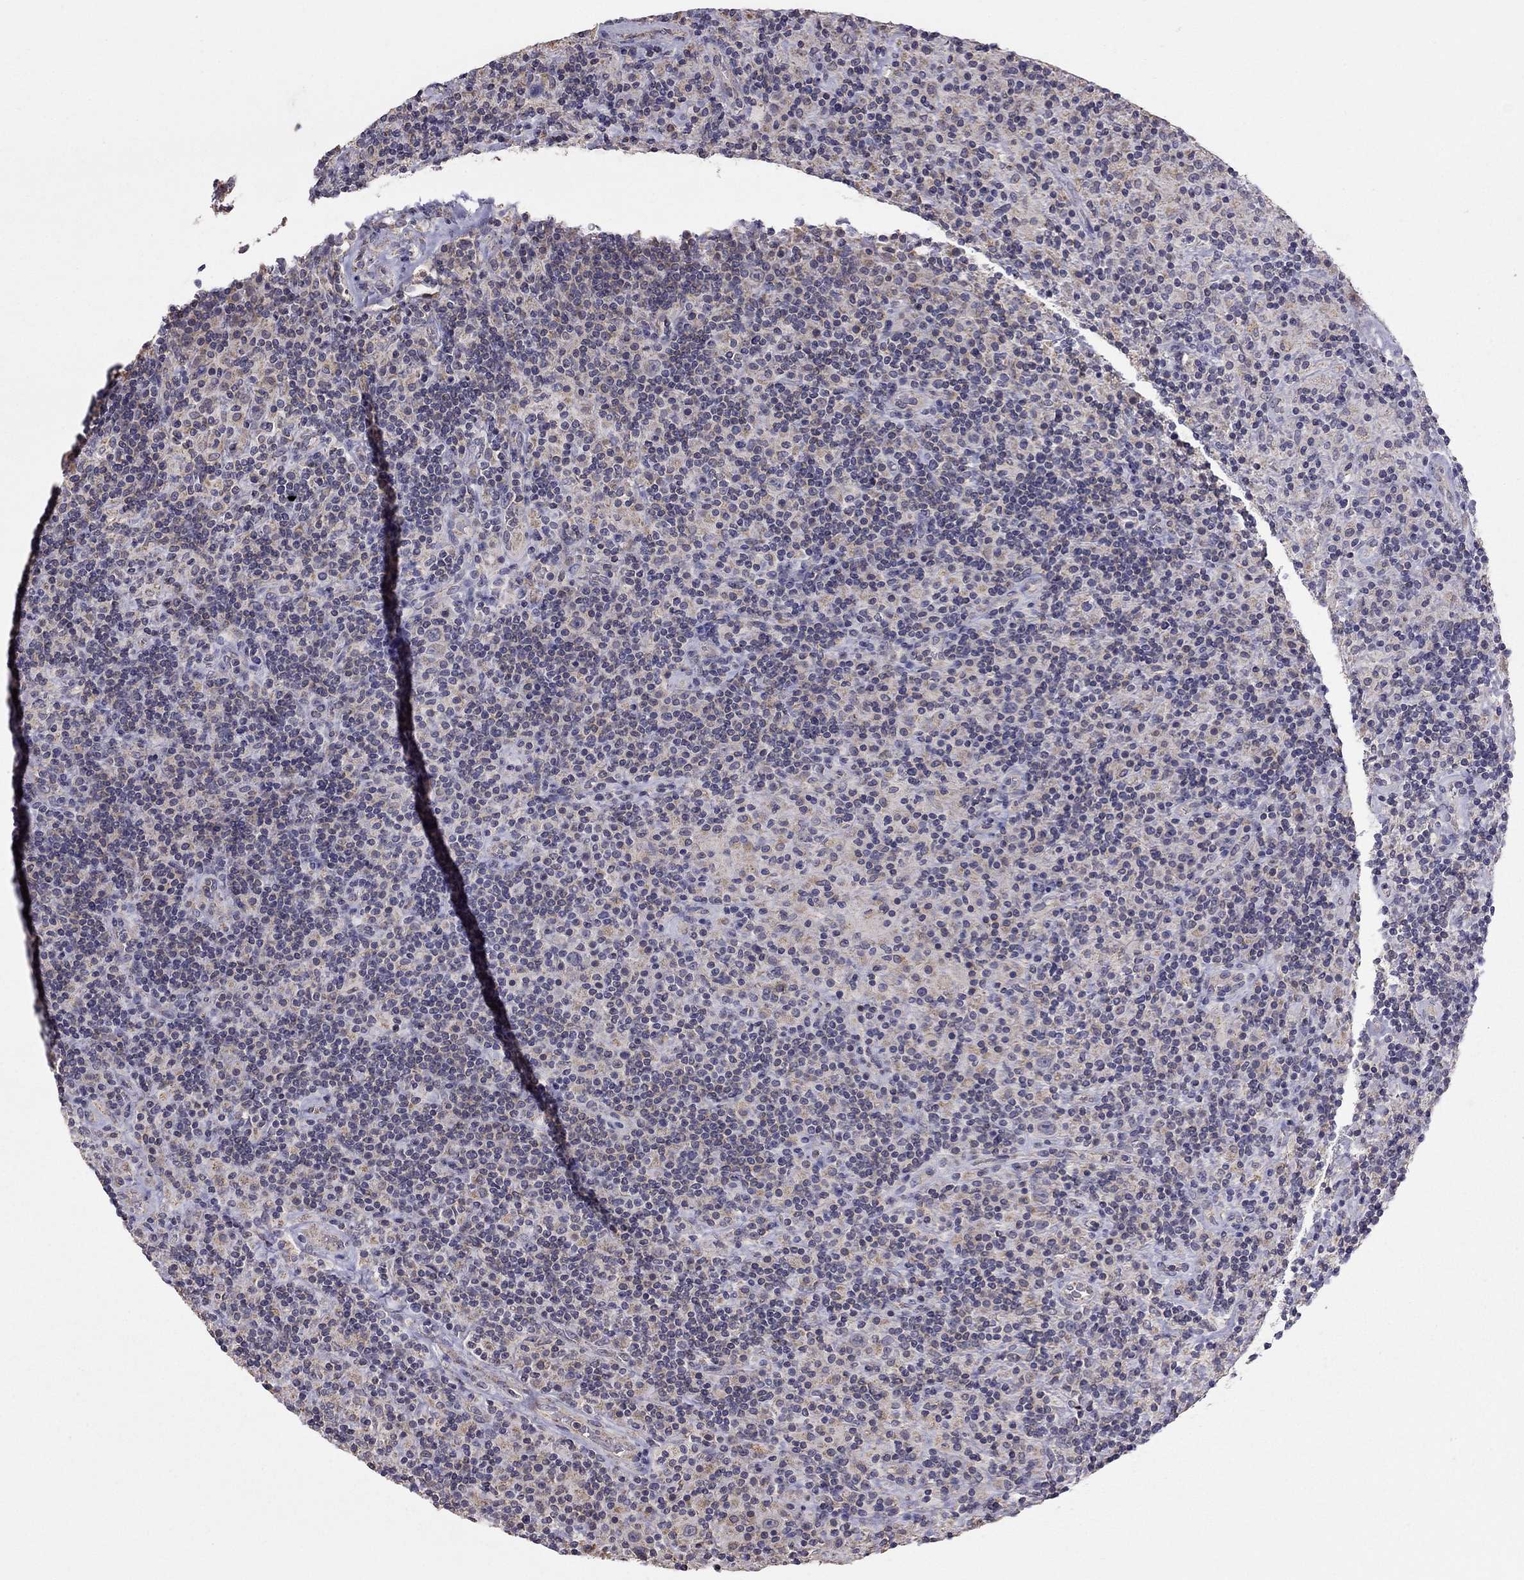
{"staining": {"intensity": "negative", "quantity": "none", "location": "none"}, "tissue": "lymphoma", "cell_type": "Tumor cells", "image_type": "cancer", "snomed": [{"axis": "morphology", "description": "Hodgkin's disease, NOS"}, {"axis": "topography", "description": "Lymph node"}], "caption": "An immunohistochemistry (IHC) histopathology image of lymphoma is shown. There is no staining in tumor cells of lymphoma.", "gene": "LRIT3", "patient": {"sex": "male", "age": 70}}